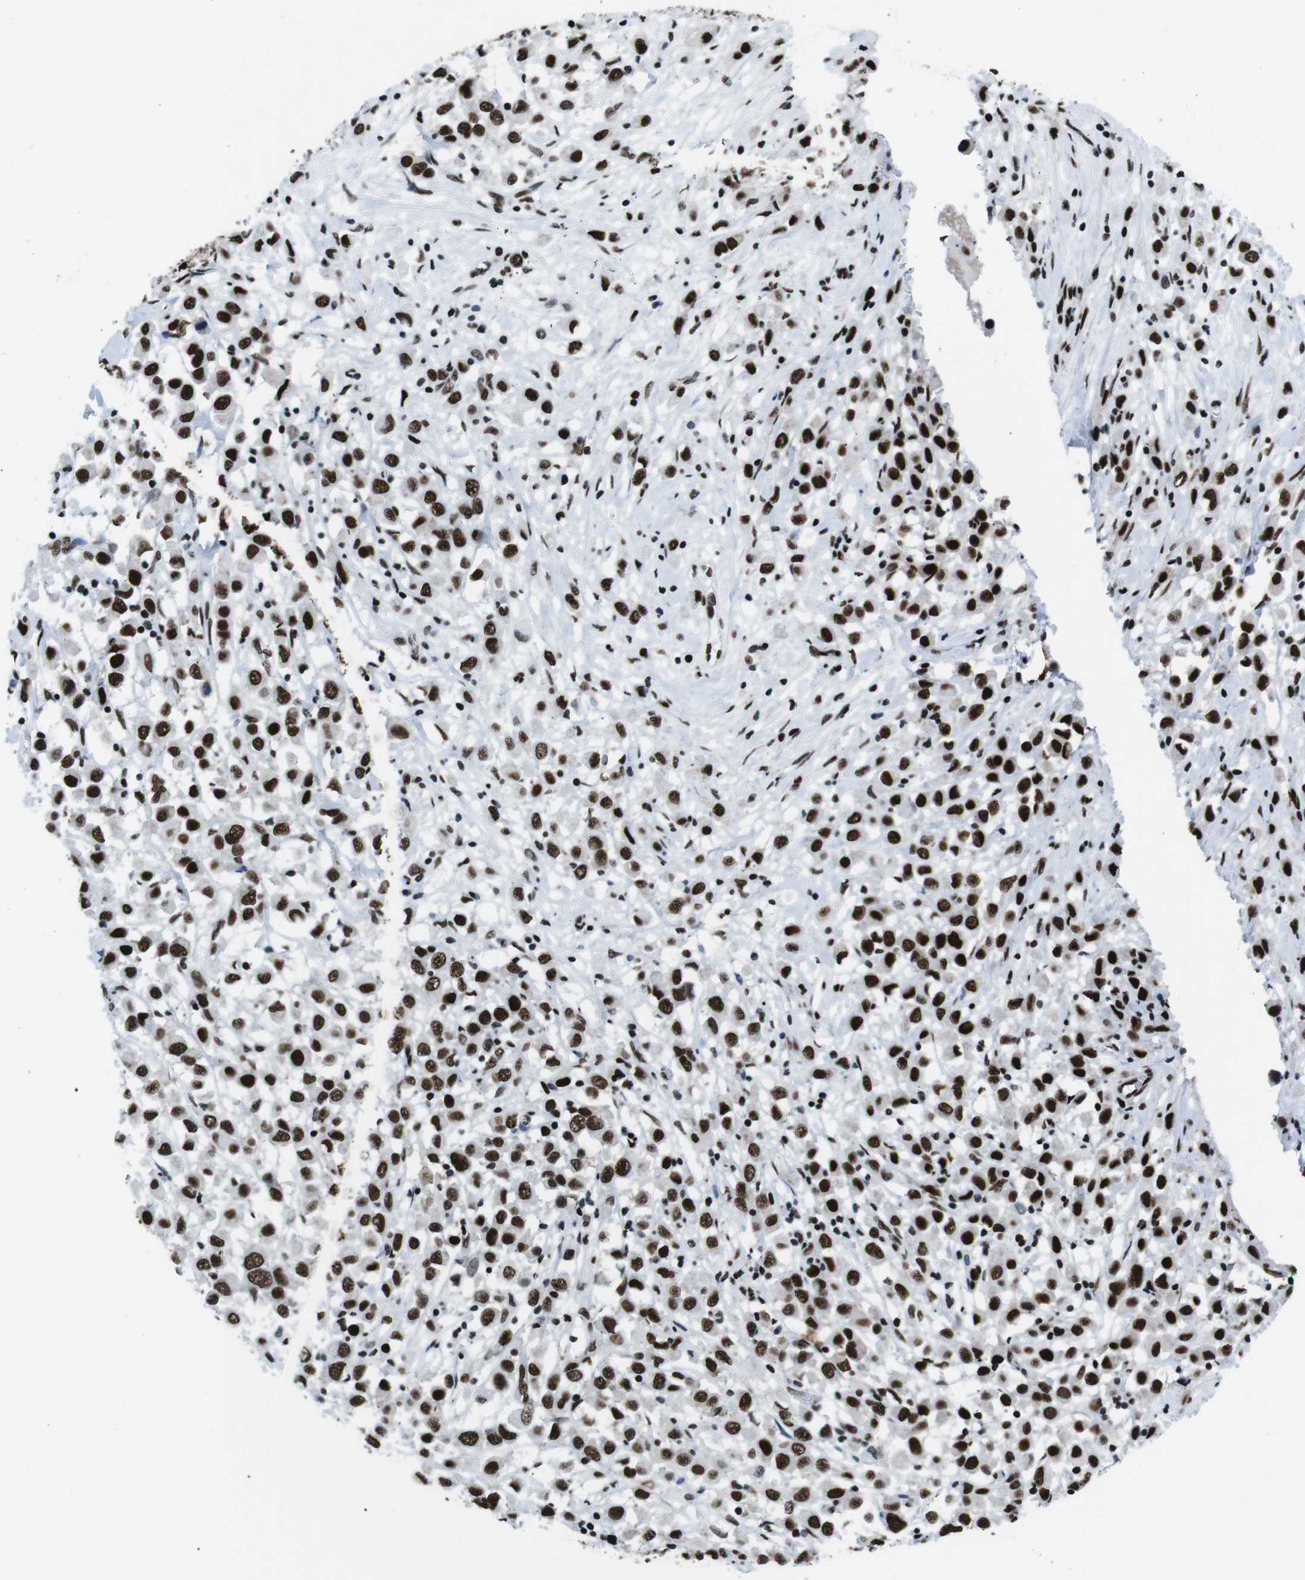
{"staining": {"intensity": "strong", "quantity": ">75%", "location": "nuclear"}, "tissue": "breast cancer", "cell_type": "Tumor cells", "image_type": "cancer", "snomed": [{"axis": "morphology", "description": "Duct carcinoma"}, {"axis": "topography", "description": "Breast"}], "caption": "Immunohistochemical staining of breast cancer (invasive ductal carcinoma) demonstrates high levels of strong nuclear protein expression in approximately >75% of tumor cells.", "gene": "CITED2", "patient": {"sex": "female", "age": 61}}